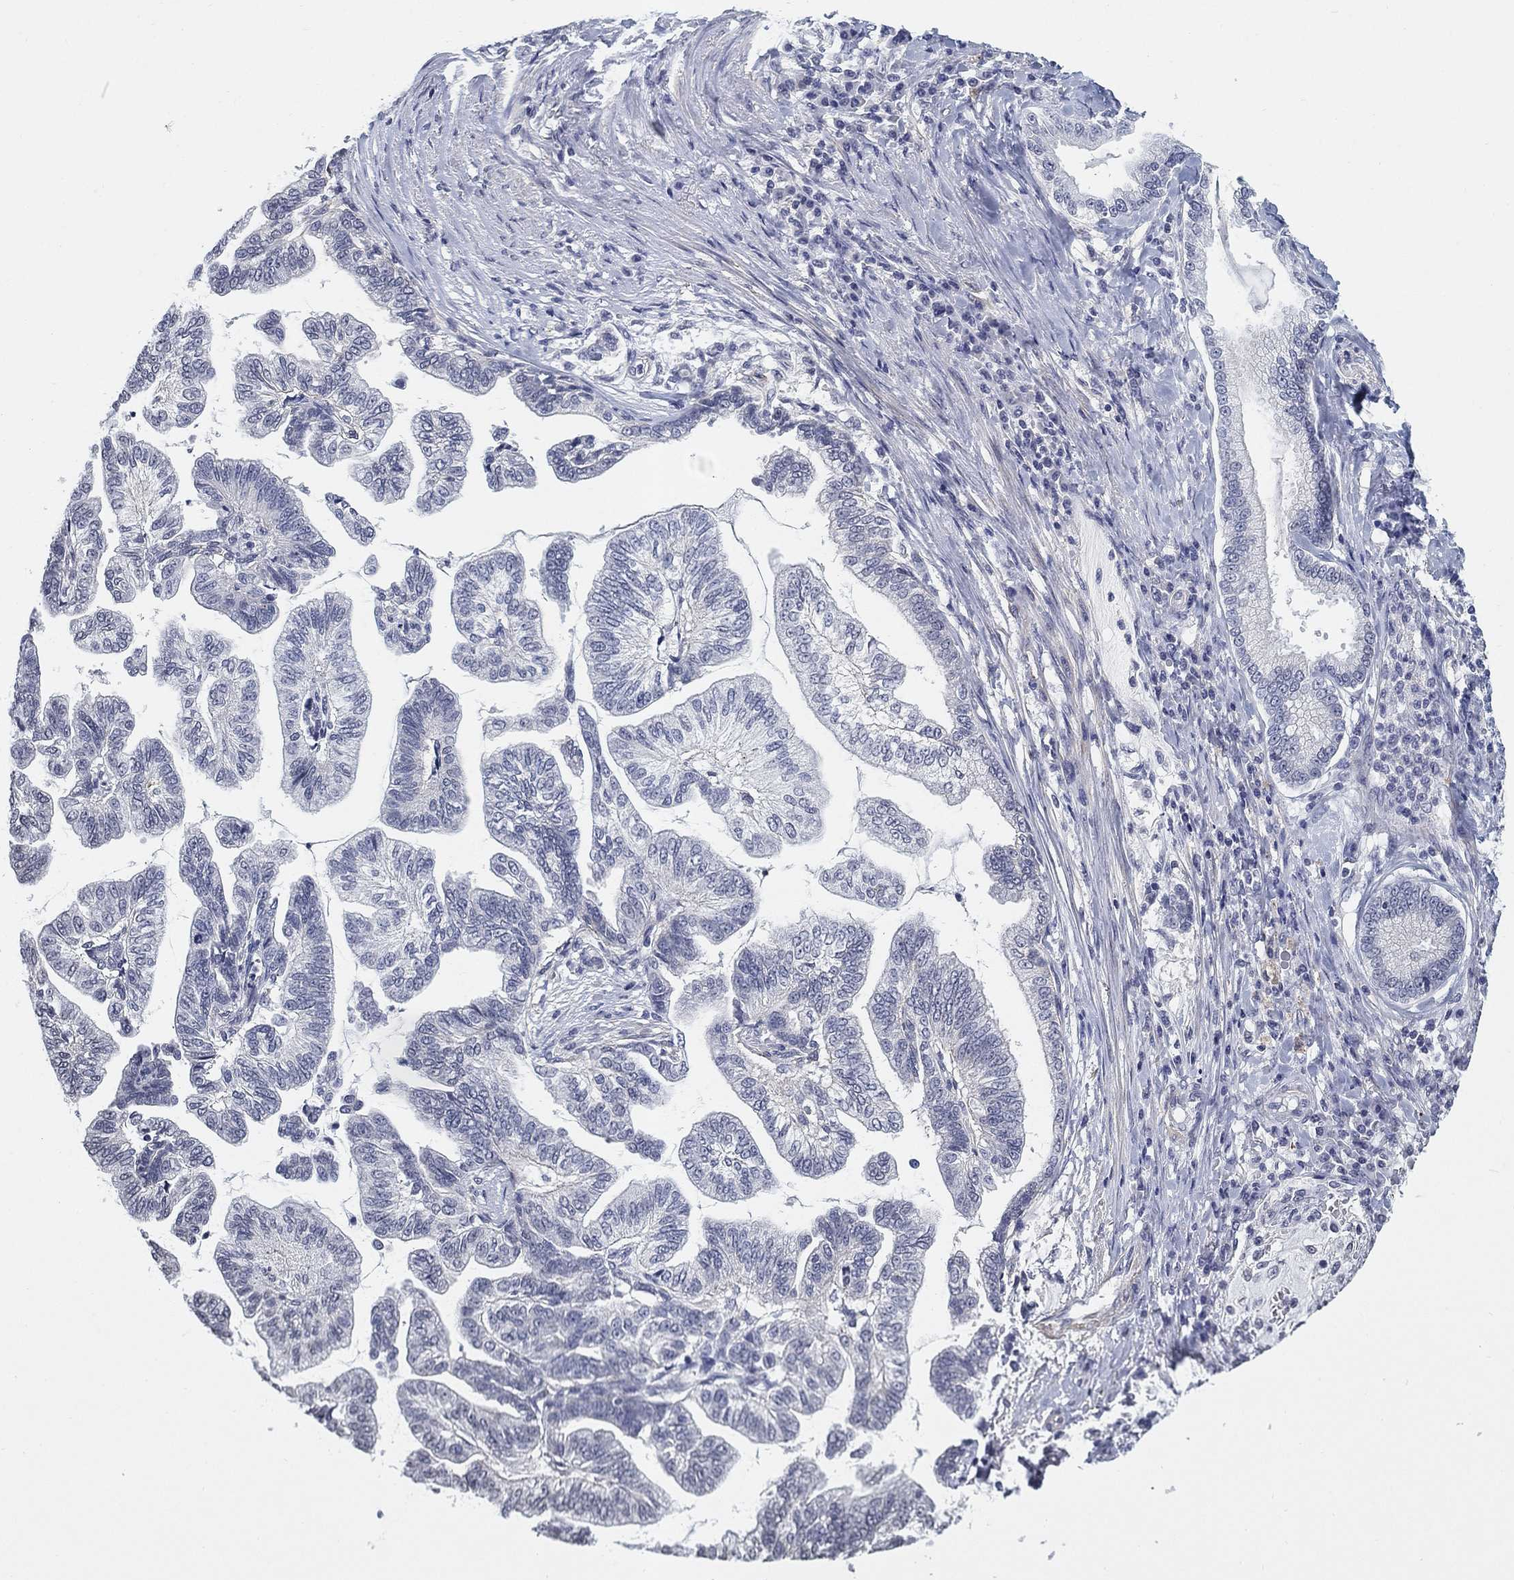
{"staining": {"intensity": "negative", "quantity": "none", "location": "none"}, "tissue": "stomach cancer", "cell_type": "Tumor cells", "image_type": "cancer", "snomed": [{"axis": "morphology", "description": "Adenocarcinoma, NOS"}, {"axis": "topography", "description": "Stomach"}], "caption": "This is an immunohistochemistry micrograph of human stomach adenocarcinoma. There is no positivity in tumor cells.", "gene": "OTUB2", "patient": {"sex": "male", "age": 83}}